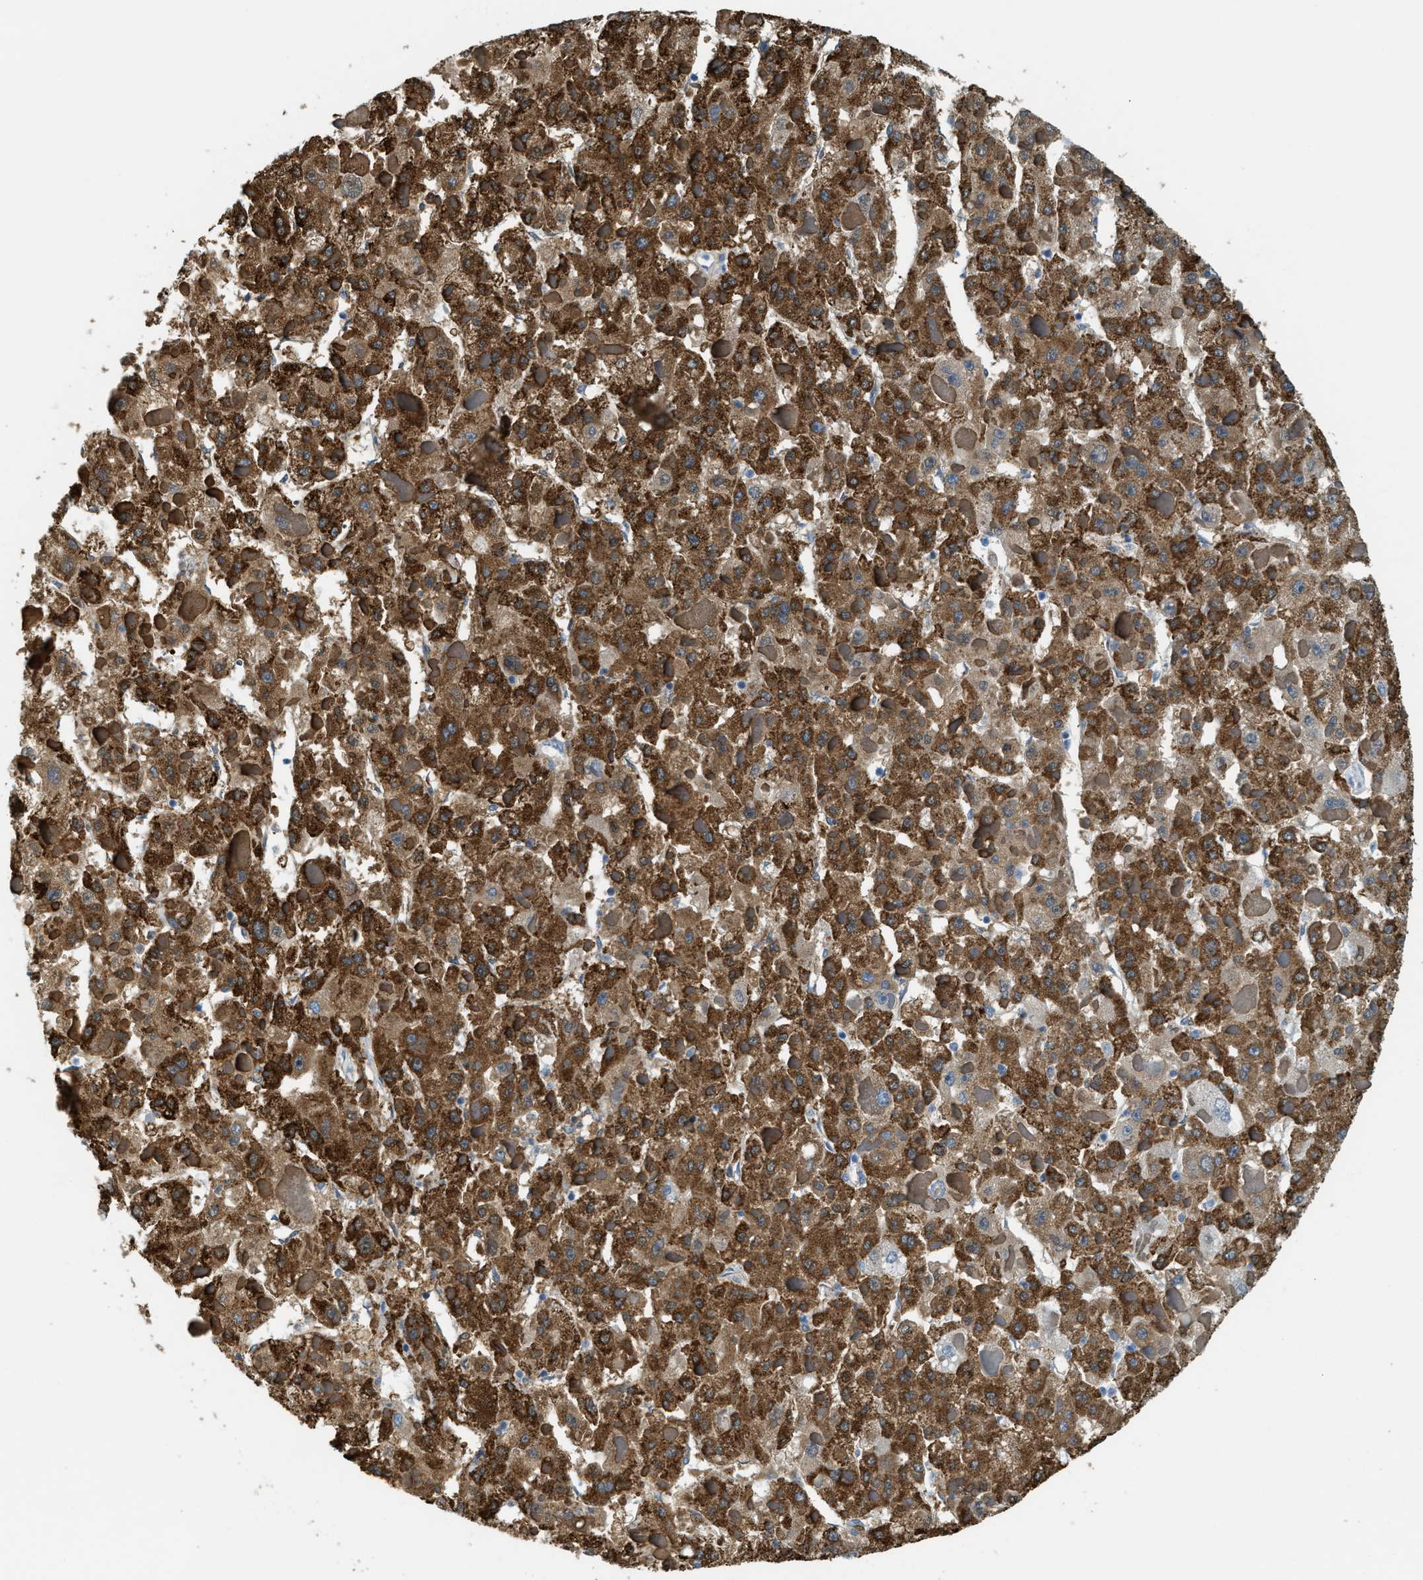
{"staining": {"intensity": "strong", "quantity": ">75%", "location": "cytoplasmic/membranous"}, "tissue": "liver cancer", "cell_type": "Tumor cells", "image_type": "cancer", "snomed": [{"axis": "morphology", "description": "Carcinoma, Hepatocellular, NOS"}, {"axis": "topography", "description": "Liver"}], "caption": "Immunohistochemical staining of liver cancer (hepatocellular carcinoma) reveals high levels of strong cytoplasmic/membranous staining in approximately >75% of tumor cells. The staining was performed using DAB to visualize the protein expression in brown, while the nuclei were stained in blue with hematoxylin (Magnification: 20x).", "gene": "MATCAP2", "patient": {"sex": "female", "age": 73}}